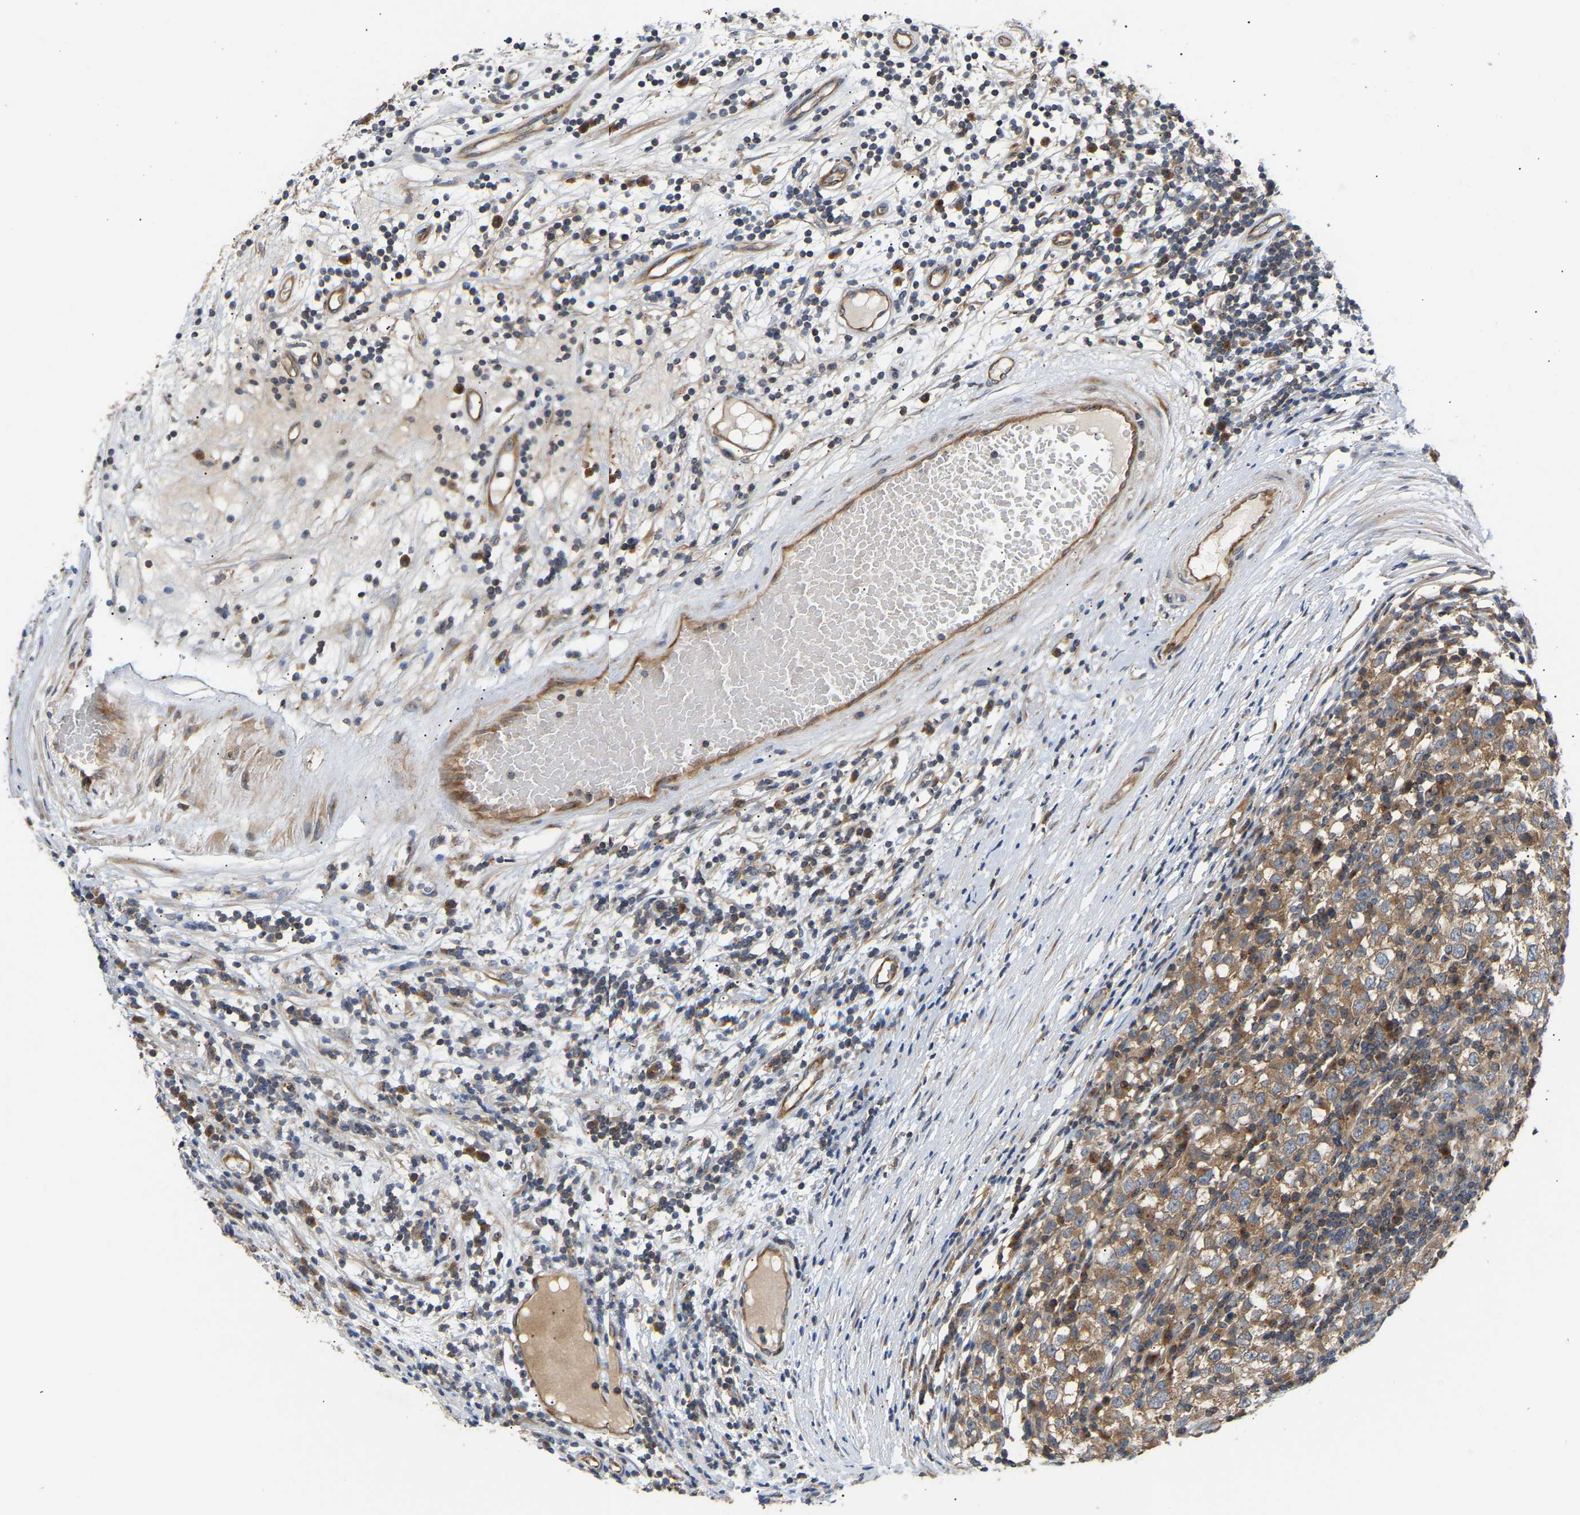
{"staining": {"intensity": "moderate", "quantity": ">75%", "location": "cytoplasmic/membranous"}, "tissue": "testis cancer", "cell_type": "Tumor cells", "image_type": "cancer", "snomed": [{"axis": "morphology", "description": "Seminoma, NOS"}, {"axis": "topography", "description": "Testis"}], "caption": "Immunohistochemistry (IHC) (DAB) staining of human seminoma (testis) demonstrates moderate cytoplasmic/membranous protein expression in about >75% of tumor cells.", "gene": "LAPTM4B", "patient": {"sex": "male", "age": 65}}